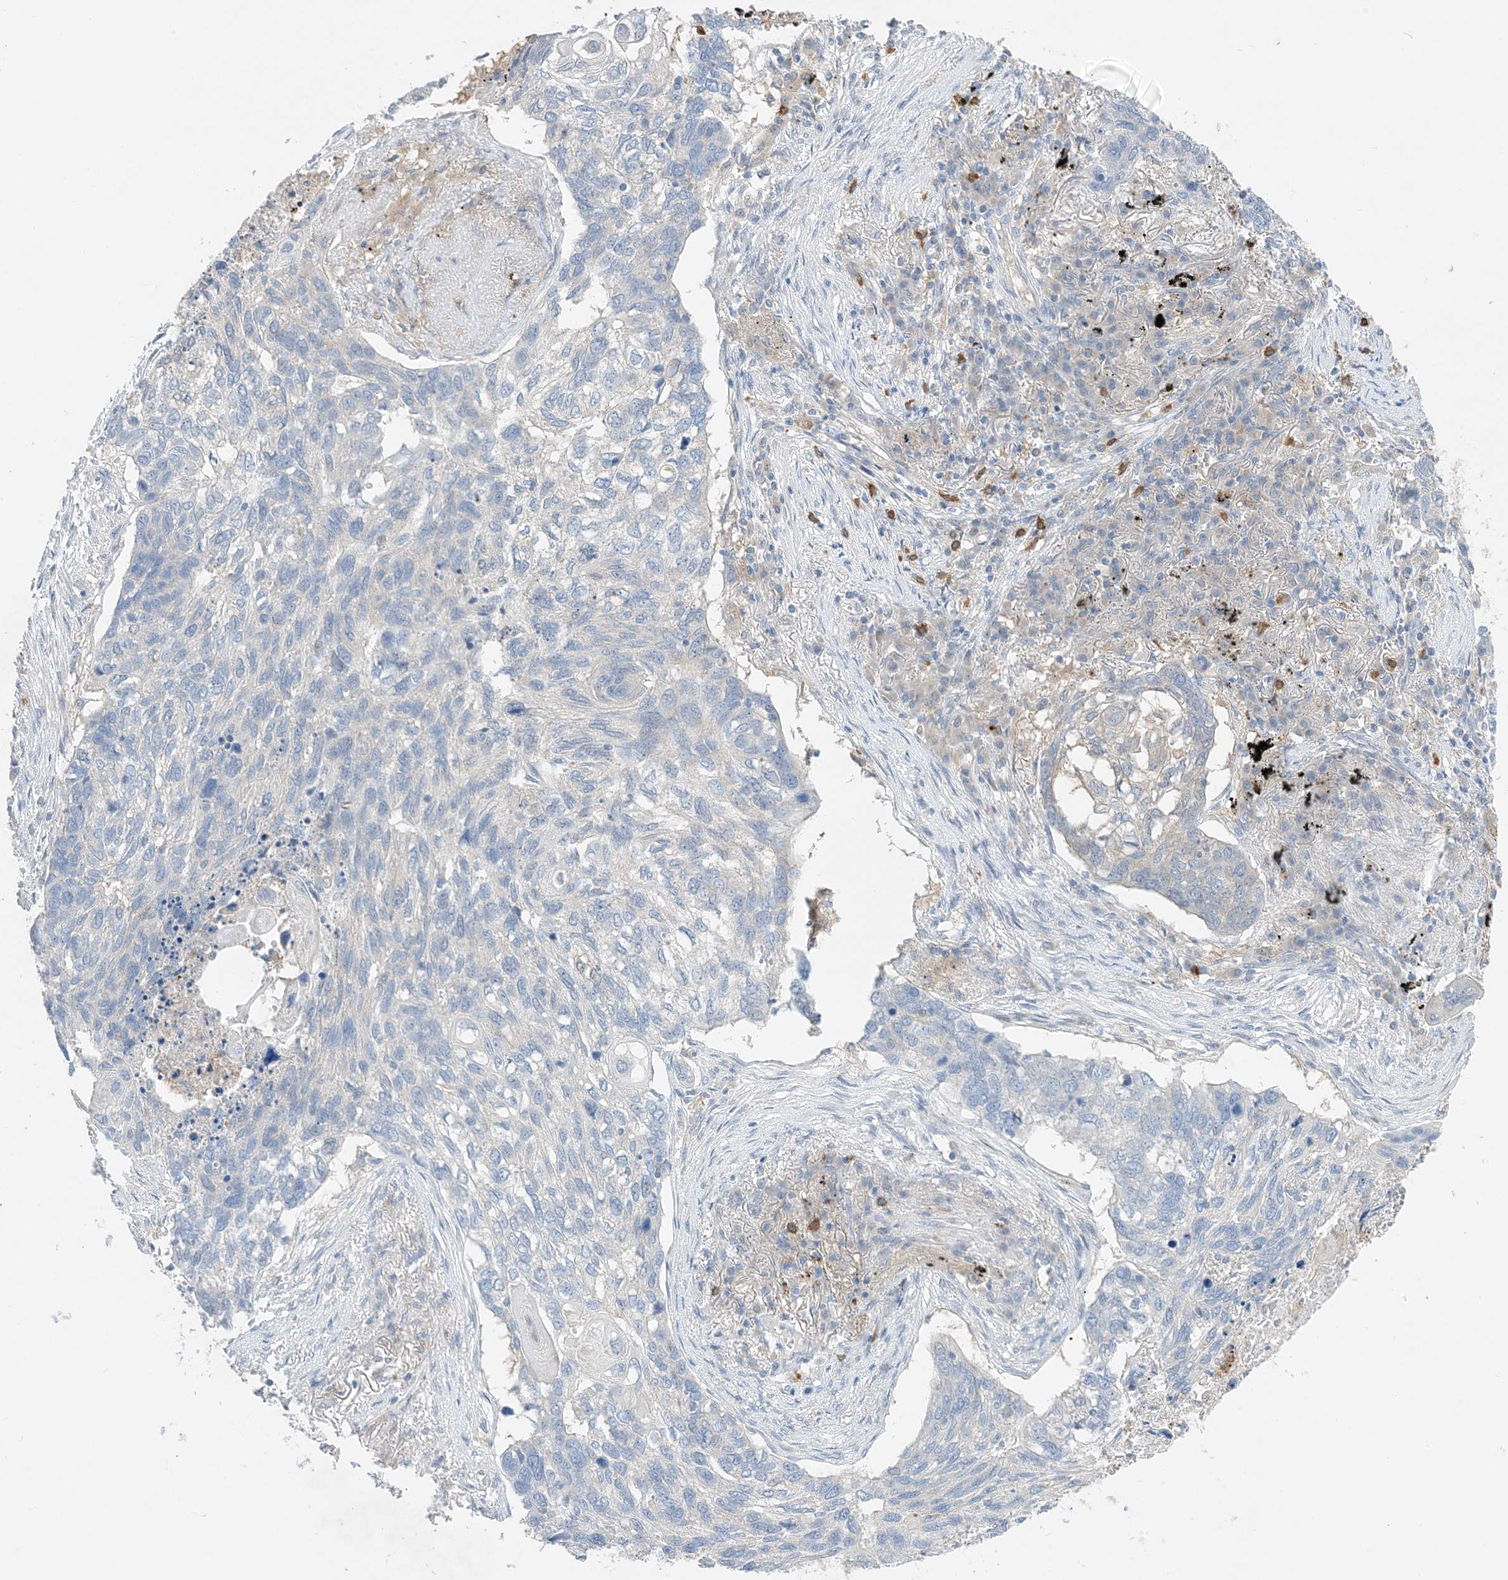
{"staining": {"intensity": "negative", "quantity": "none", "location": "none"}, "tissue": "lung cancer", "cell_type": "Tumor cells", "image_type": "cancer", "snomed": [{"axis": "morphology", "description": "Squamous cell carcinoma, NOS"}, {"axis": "topography", "description": "Lung"}], "caption": "Immunohistochemistry (IHC) image of lung squamous cell carcinoma stained for a protein (brown), which displays no staining in tumor cells.", "gene": "KIFBP", "patient": {"sex": "female", "age": 63}}